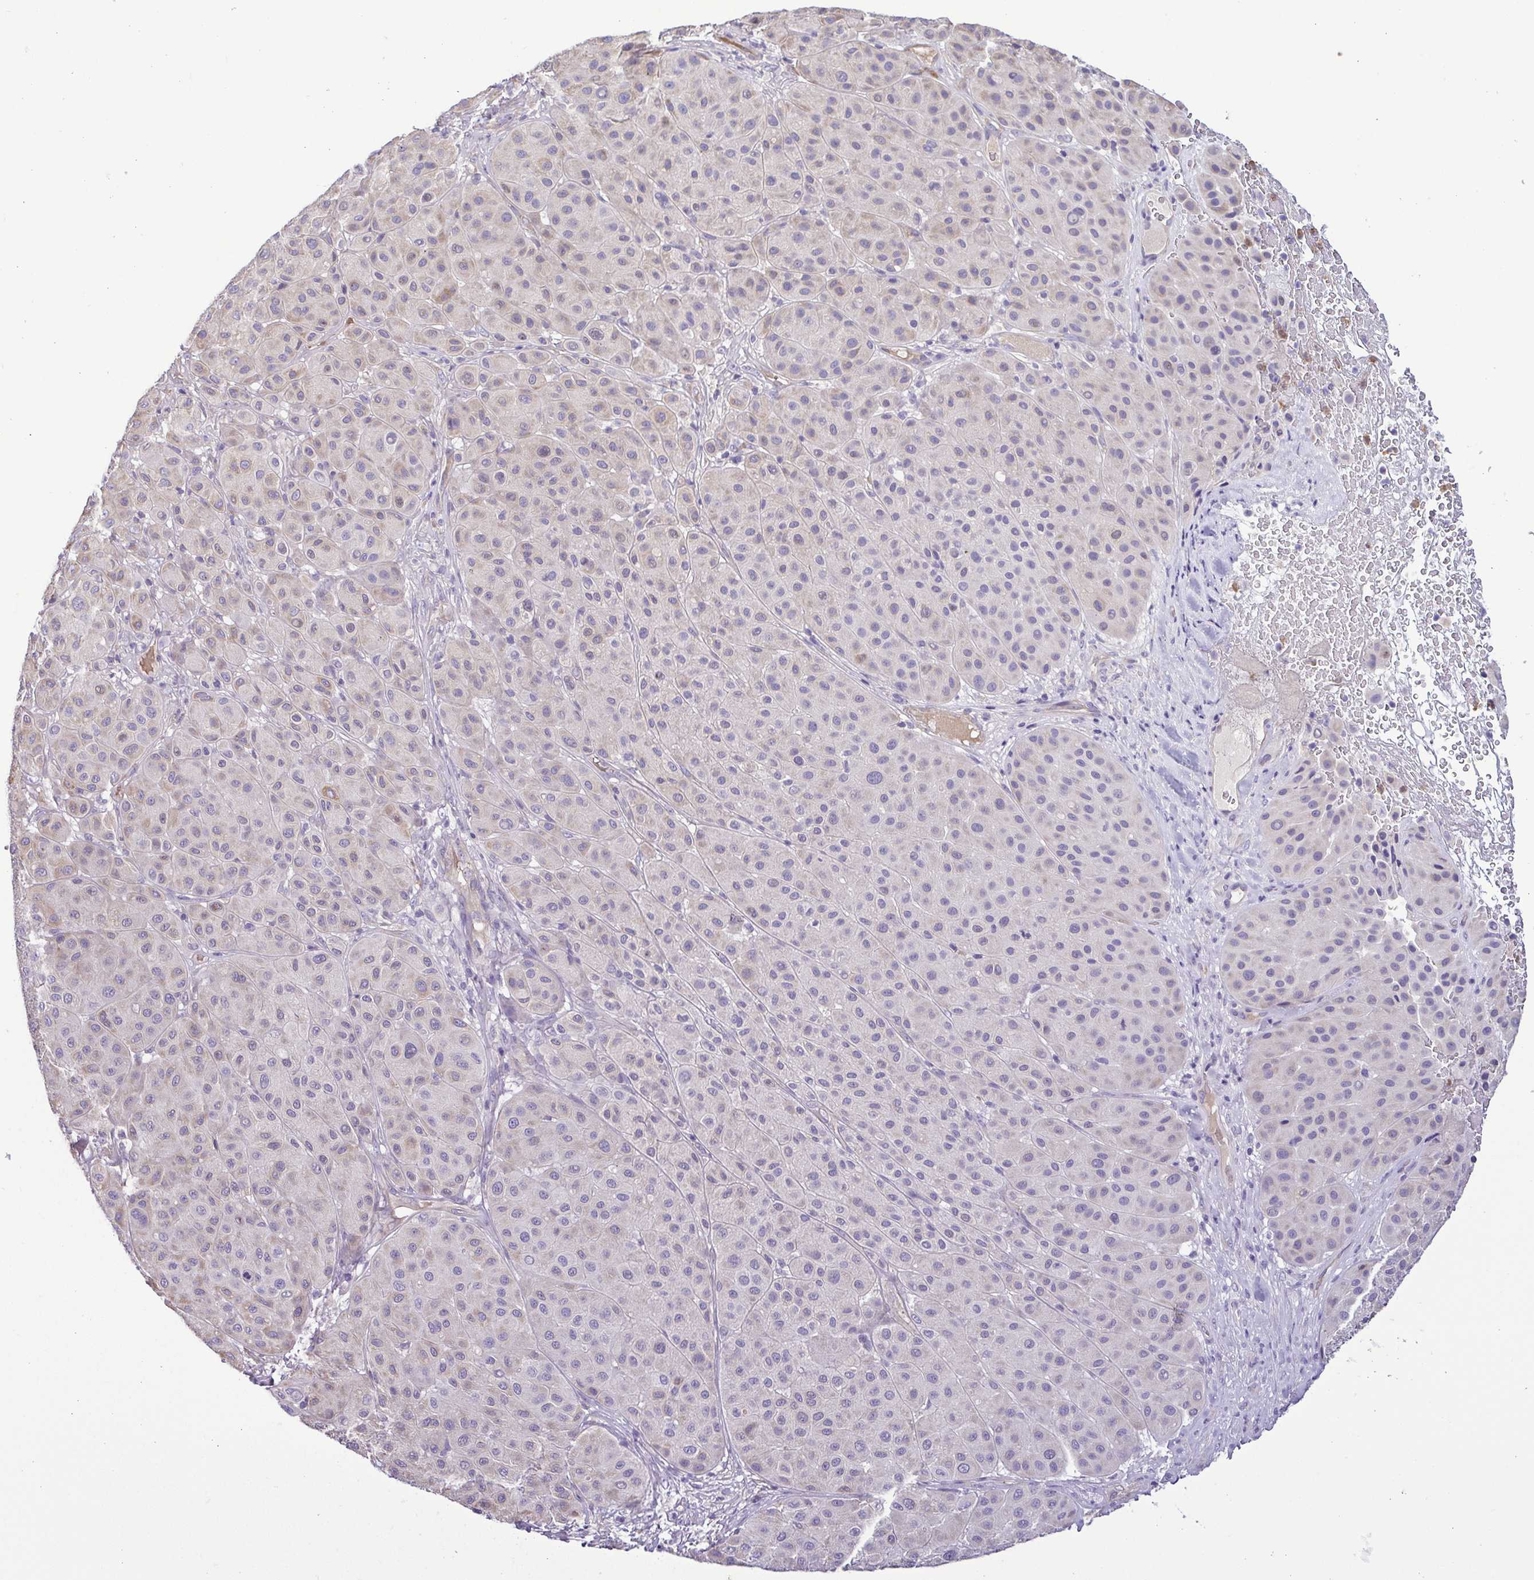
{"staining": {"intensity": "negative", "quantity": "none", "location": "none"}, "tissue": "melanoma", "cell_type": "Tumor cells", "image_type": "cancer", "snomed": [{"axis": "morphology", "description": "Malignant melanoma, Metastatic site"}, {"axis": "topography", "description": "Smooth muscle"}], "caption": "Immunohistochemistry image of neoplastic tissue: human malignant melanoma (metastatic site) stained with DAB (3,3'-diaminobenzidine) reveals no significant protein positivity in tumor cells.", "gene": "MYL10", "patient": {"sex": "male", "age": 41}}